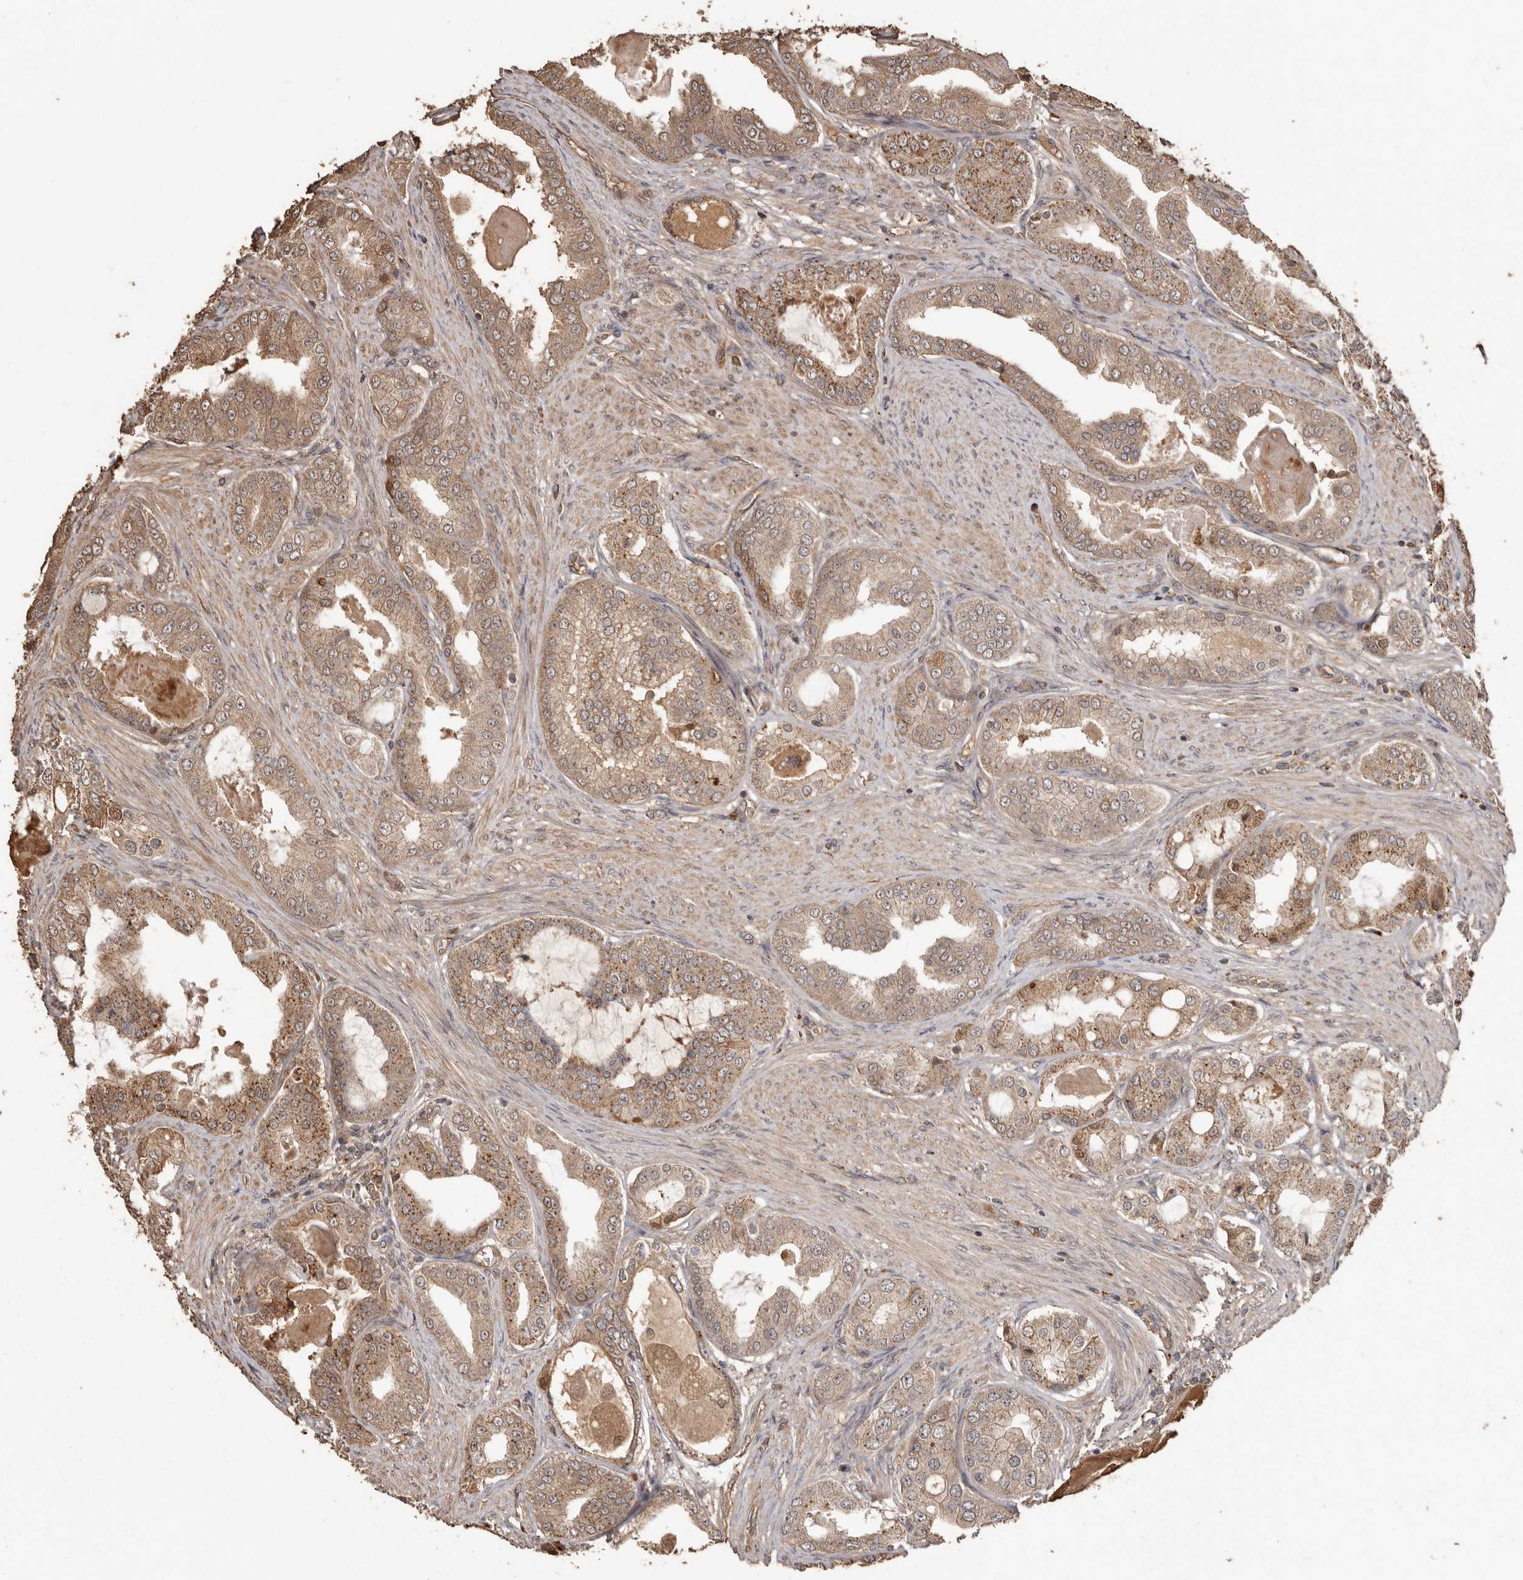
{"staining": {"intensity": "moderate", "quantity": ">75%", "location": "cytoplasmic/membranous"}, "tissue": "prostate cancer", "cell_type": "Tumor cells", "image_type": "cancer", "snomed": [{"axis": "morphology", "description": "Adenocarcinoma, High grade"}, {"axis": "topography", "description": "Prostate"}], "caption": "High-grade adenocarcinoma (prostate) was stained to show a protein in brown. There is medium levels of moderate cytoplasmic/membranous expression in about >75% of tumor cells.", "gene": "NUP43", "patient": {"sex": "male", "age": 60}}